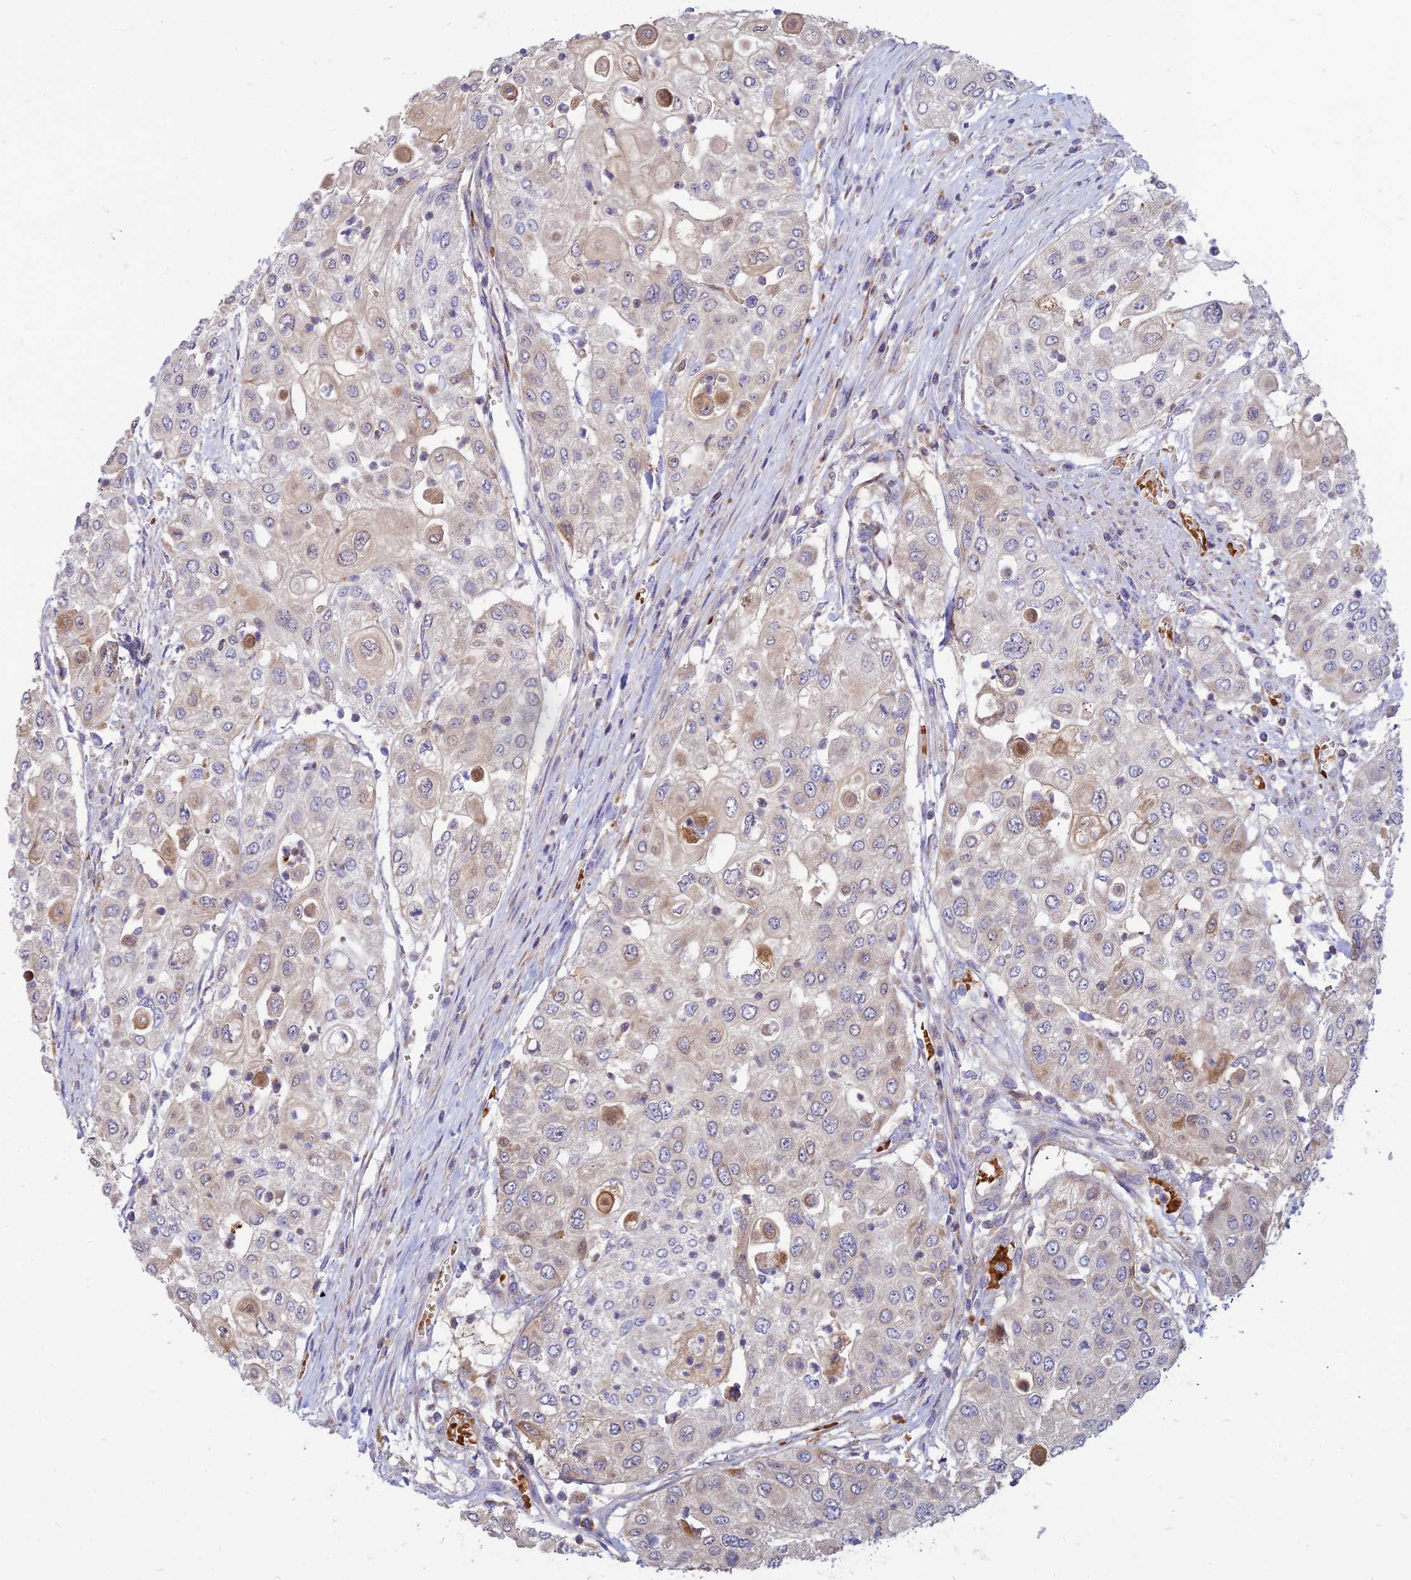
{"staining": {"intensity": "weak", "quantity": "<25%", "location": "cytoplasmic/membranous"}, "tissue": "urothelial cancer", "cell_type": "Tumor cells", "image_type": "cancer", "snomed": [{"axis": "morphology", "description": "Urothelial carcinoma, High grade"}, {"axis": "topography", "description": "Urinary bladder"}], "caption": "The immunohistochemistry histopathology image has no significant expression in tumor cells of urothelial carcinoma (high-grade) tissue.", "gene": "PHKA2", "patient": {"sex": "female", "age": 79}}